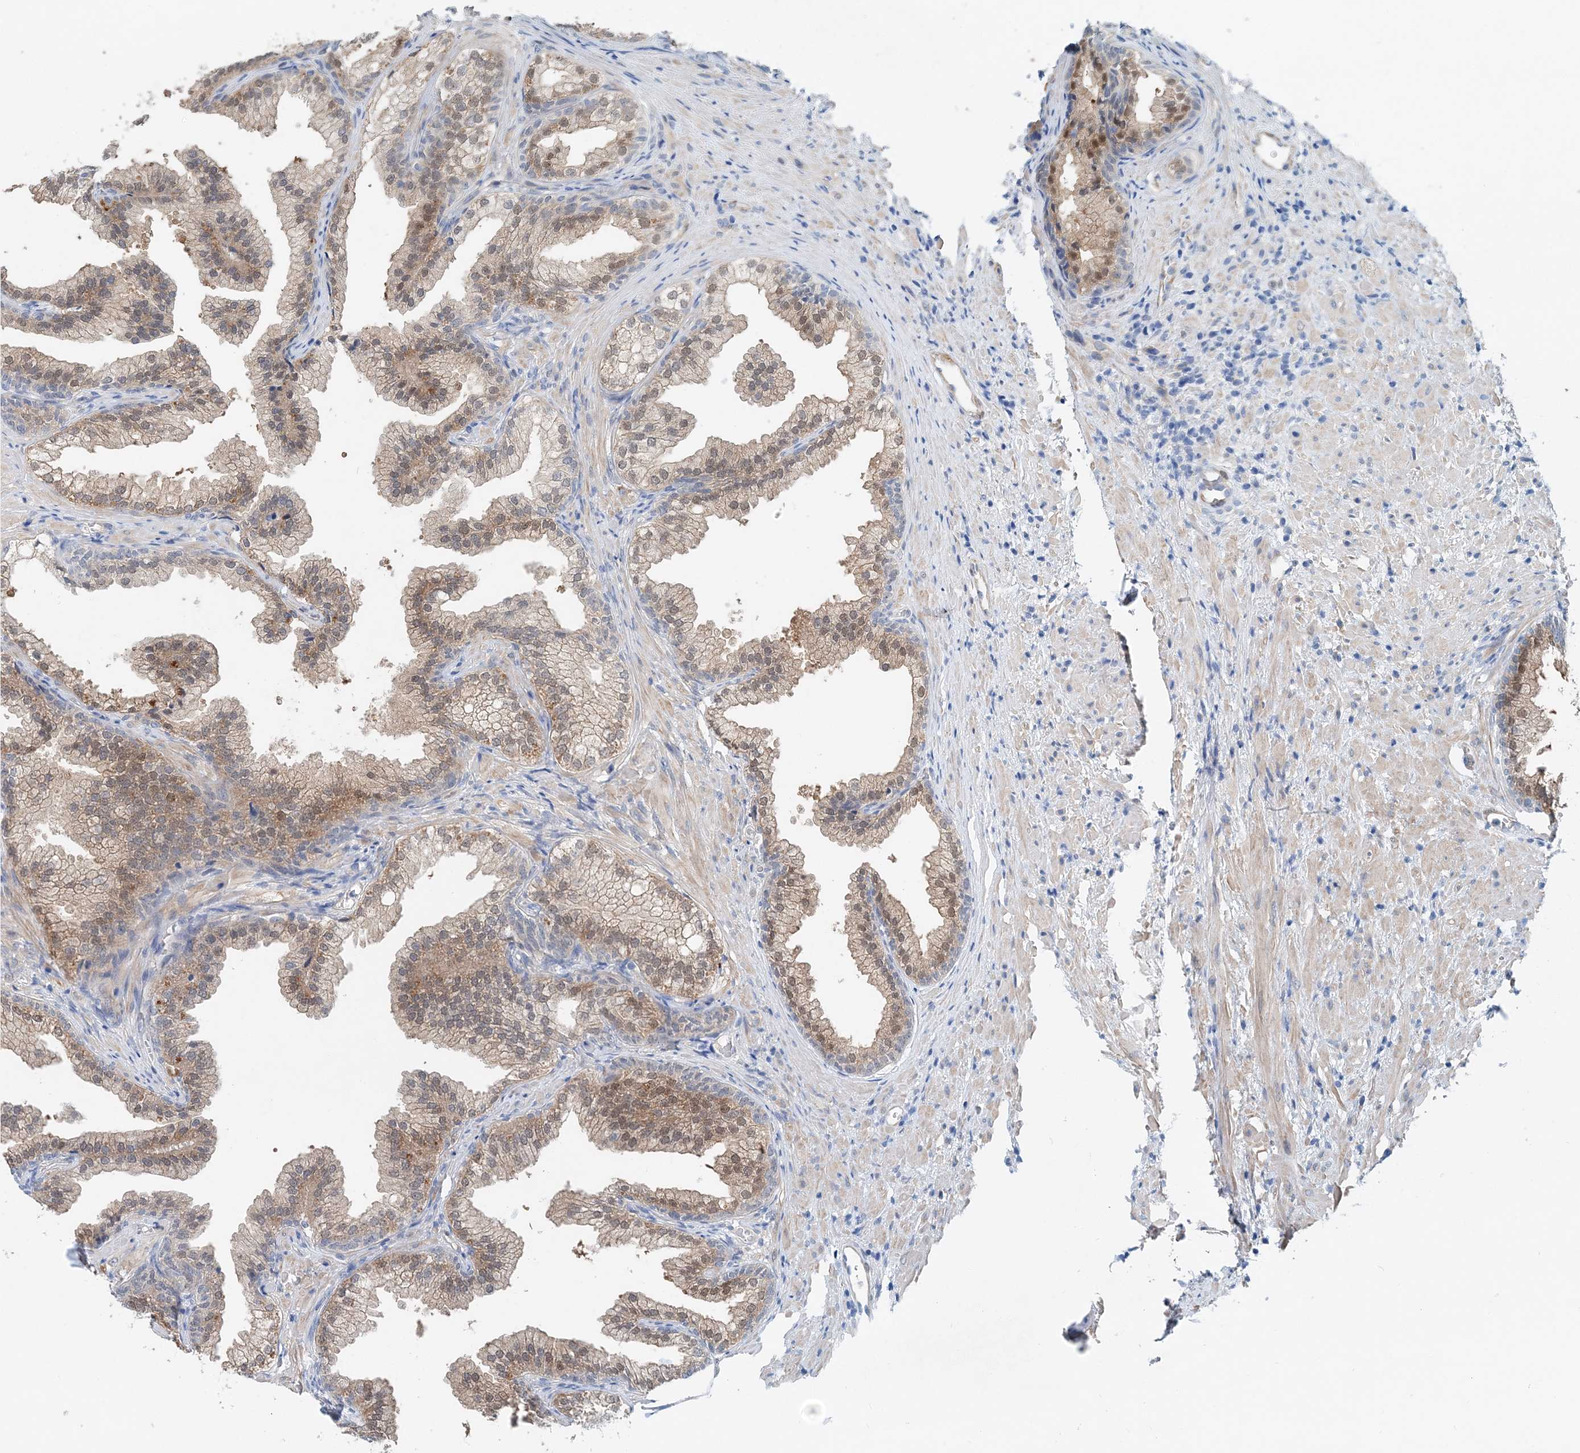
{"staining": {"intensity": "moderate", "quantity": "25%-75%", "location": "cytoplasmic/membranous,nuclear"}, "tissue": "prostate", "cell_type": "Glandular cells", "image_type": "normal", "snomed": [{"axis": "morphology", "description": "Normal tissue, NOS"}, {"axis": "topography", "description": "Prostate"}], "caption": "DAB immunohistochemical staining of benign prostate displays moderate cytoplasmic/membranous,nuclear protein expression in about 25%-75% of glandular cells.", "gene": "PFN2", "patient": {"sex": "male", "age": 76}}